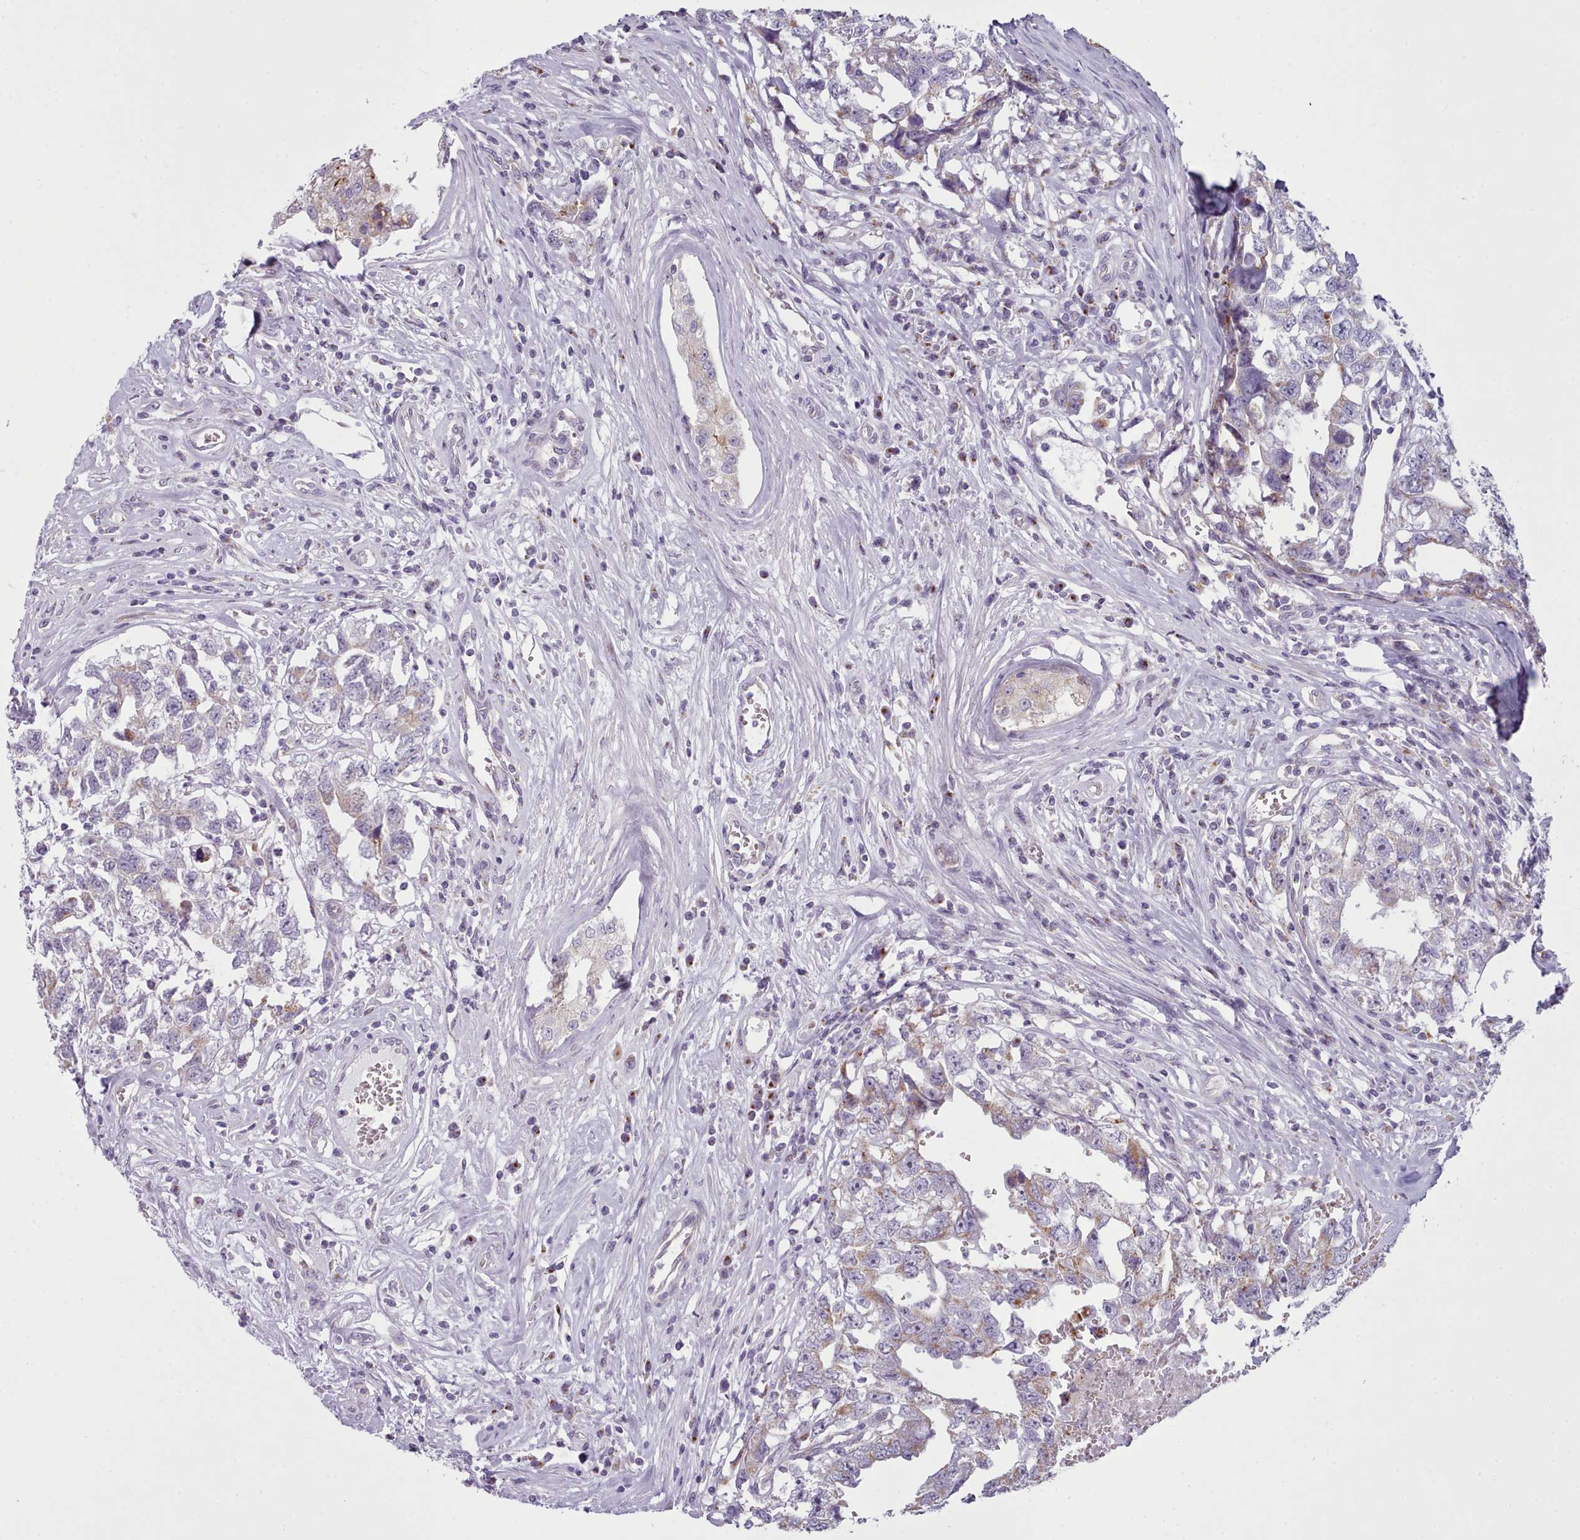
{"staining": {"intensity": "weak", "quantity": "25%-75%", "location": "cytoplasmic/membranous"}, "tissue": "testis cancer", "cell_type": "Tumor cells", "image_type": "cancer", "snomed": [{"axis": "morphology", "description": "Carcinoma, Embryonal, NOS"}, {"axis": "topography", "description": "Testis"}], "caption": "A low amount of weak cytoplasmic/membranous staining is seen in about 25%-75% of tumor cells in embryonal carcinoma (testis) tissue. The staining was performed using DAB to visualize the protein expression in brown, while the nuclei were stained in blue with hematoxylin (Magnification: 20x).", "gene": "SLC52A3", "patient": {"sex": "male", "age": 22}}